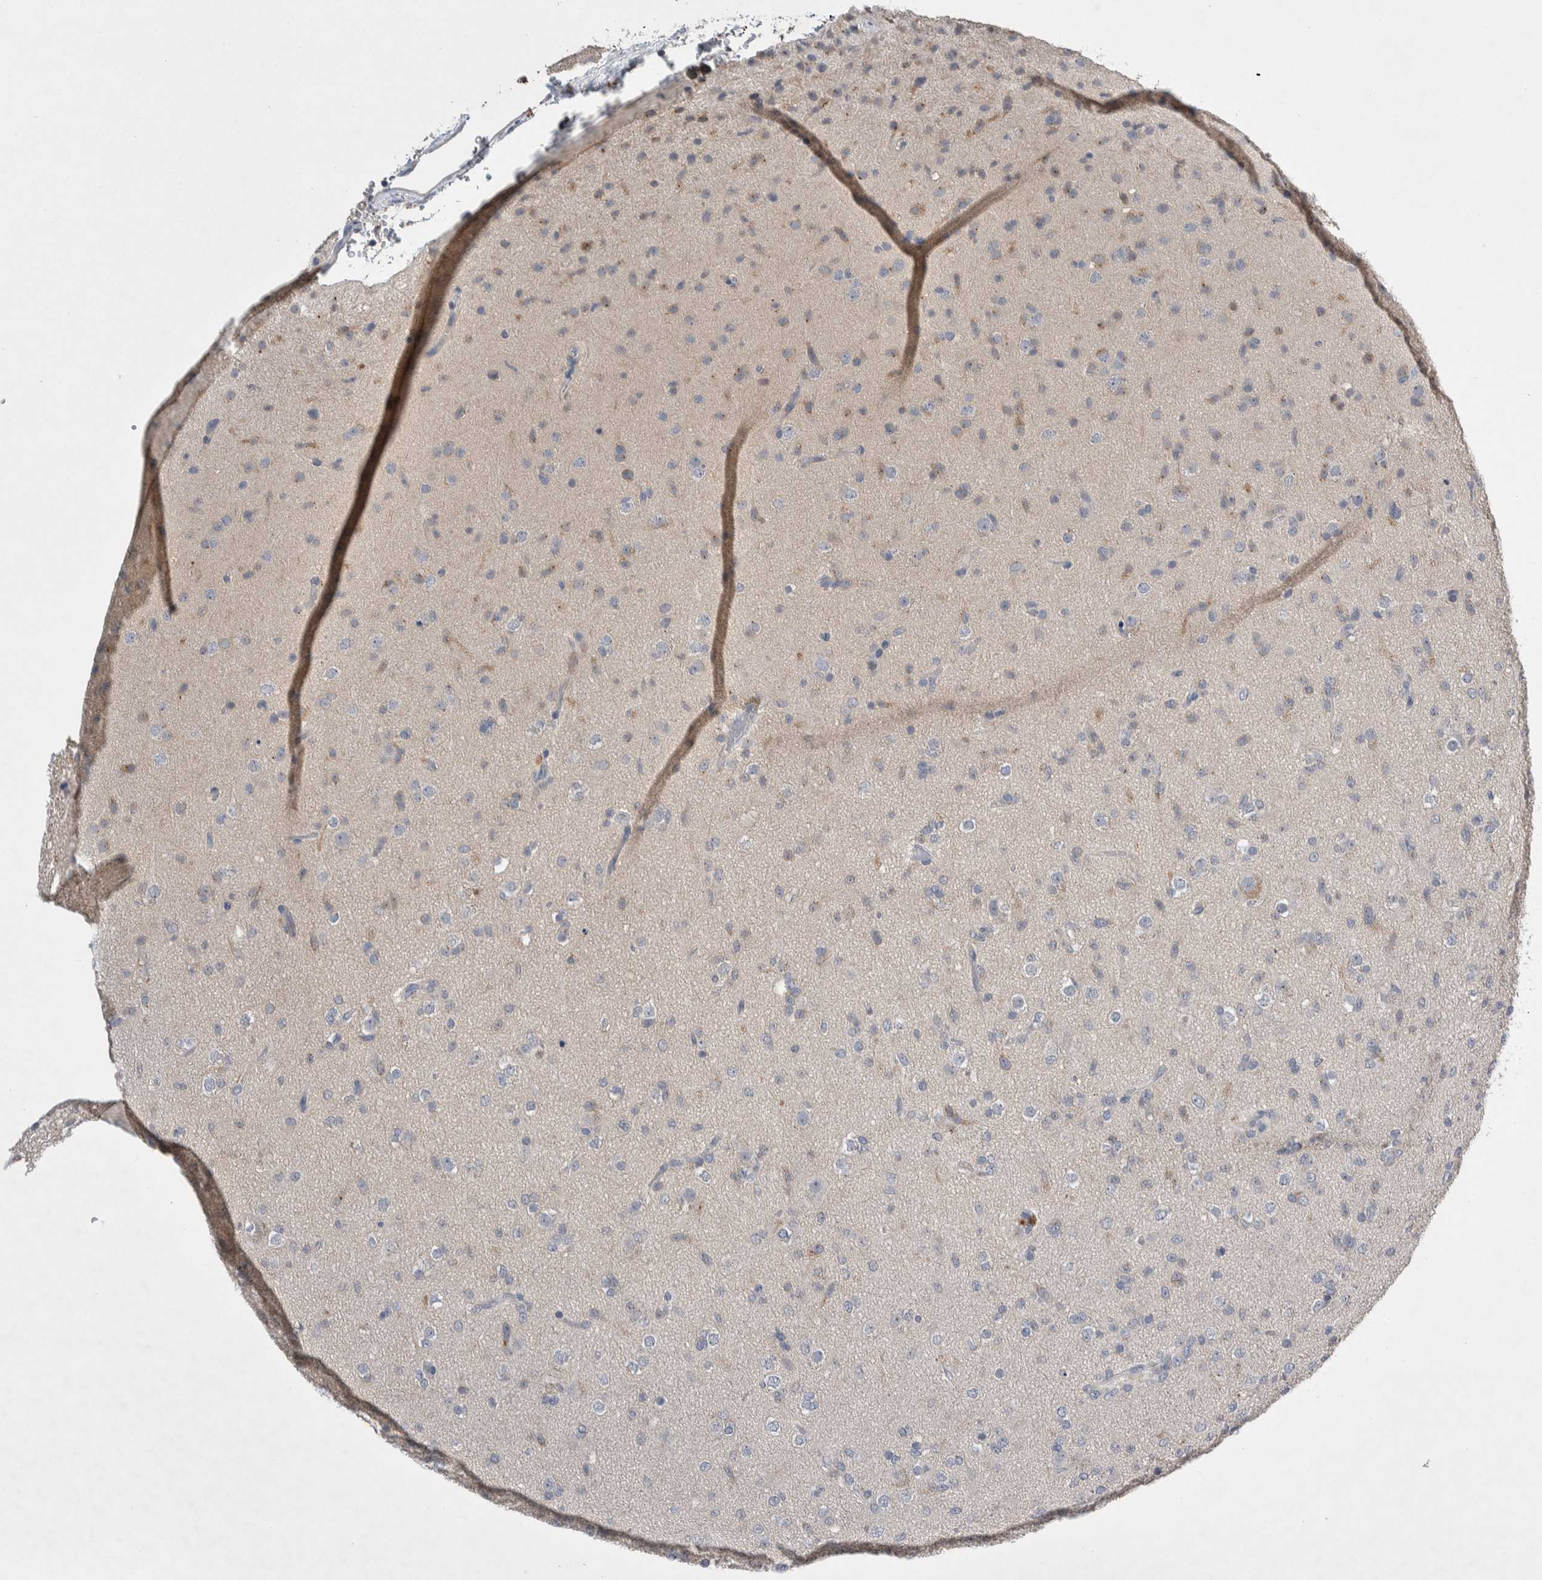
{"staining": {"intensity": "negative", "quantity": "none", "location": "none"}, "tissue": "glioma", "cell_type": "Tumor cells", "image_type": "cancer", "snomed": [{"axis": "morphology", "description": "Glioma, malignant, Low grade"}, {"axis": "topography", "description": "Brain"}], "caption": "This photomicrograph is of low-grade glioma (malignant) stained with IHC to label a protein in brown with the nuclei are counter-stained blue. There is no expression in tumor cells.", "gene": "CEP131", "patient": {"sex": "male", "age": 65}}